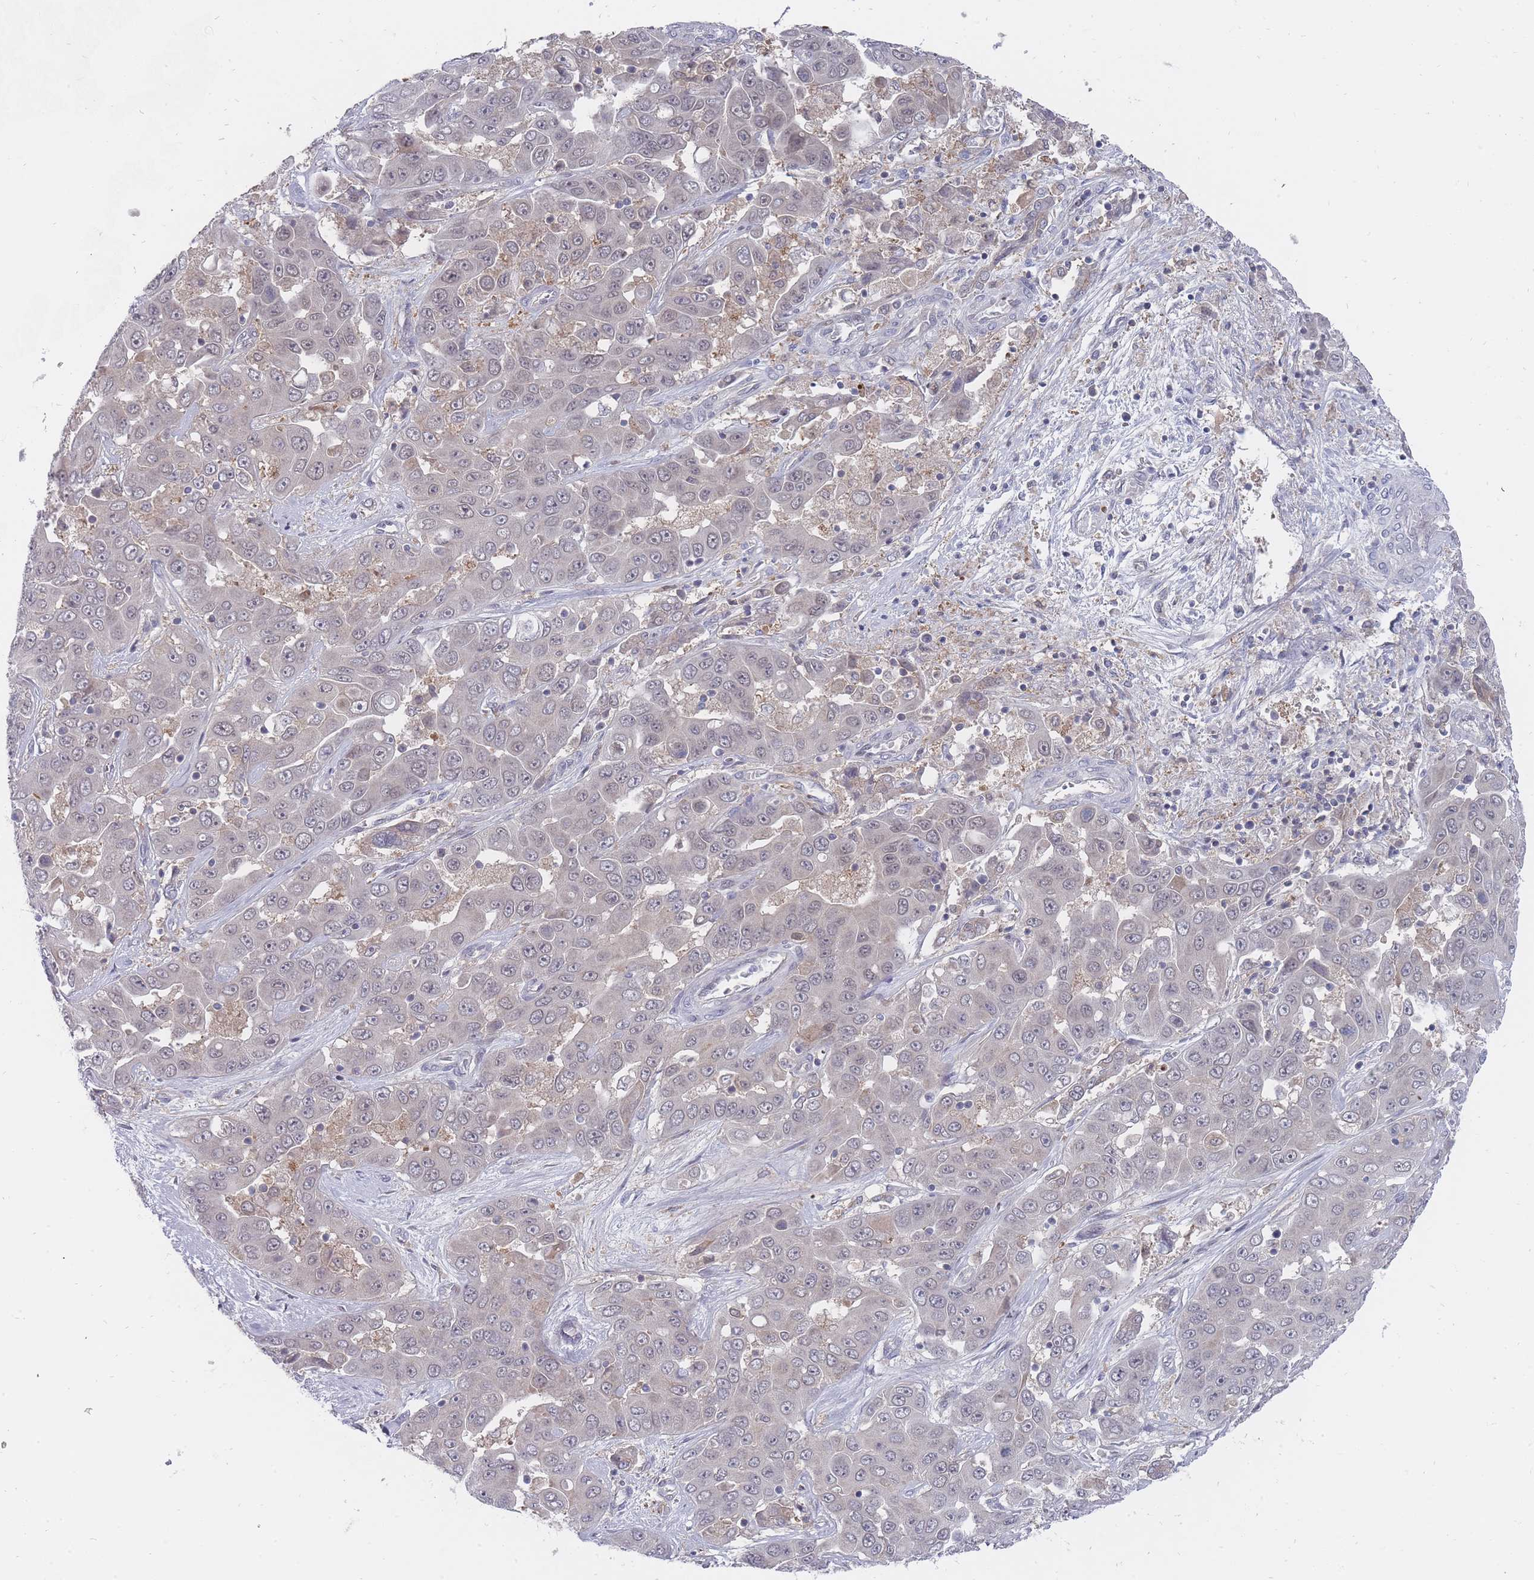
{"staining": {"intensity": "negative", "quantity": "none", "location": "none"}, "tissue": "liver cancer", "cell_type": "Tumor cells", "image_type": "cancer", "snomed": [{"axis": "morphology", "description": "Cholangiocarcinoma"}, {"axis": "topography", "description": "Liver"}], "caption": "The histopathology image reveals no staining of tumor cells in liver cancer (cholangiocarcinoma). The staining is performed using DAB brown chromogen with nuclei counter-stained in using hematoxylin.", "gene": "GINS1", "patient": {"sex": "female", "age": 52}}